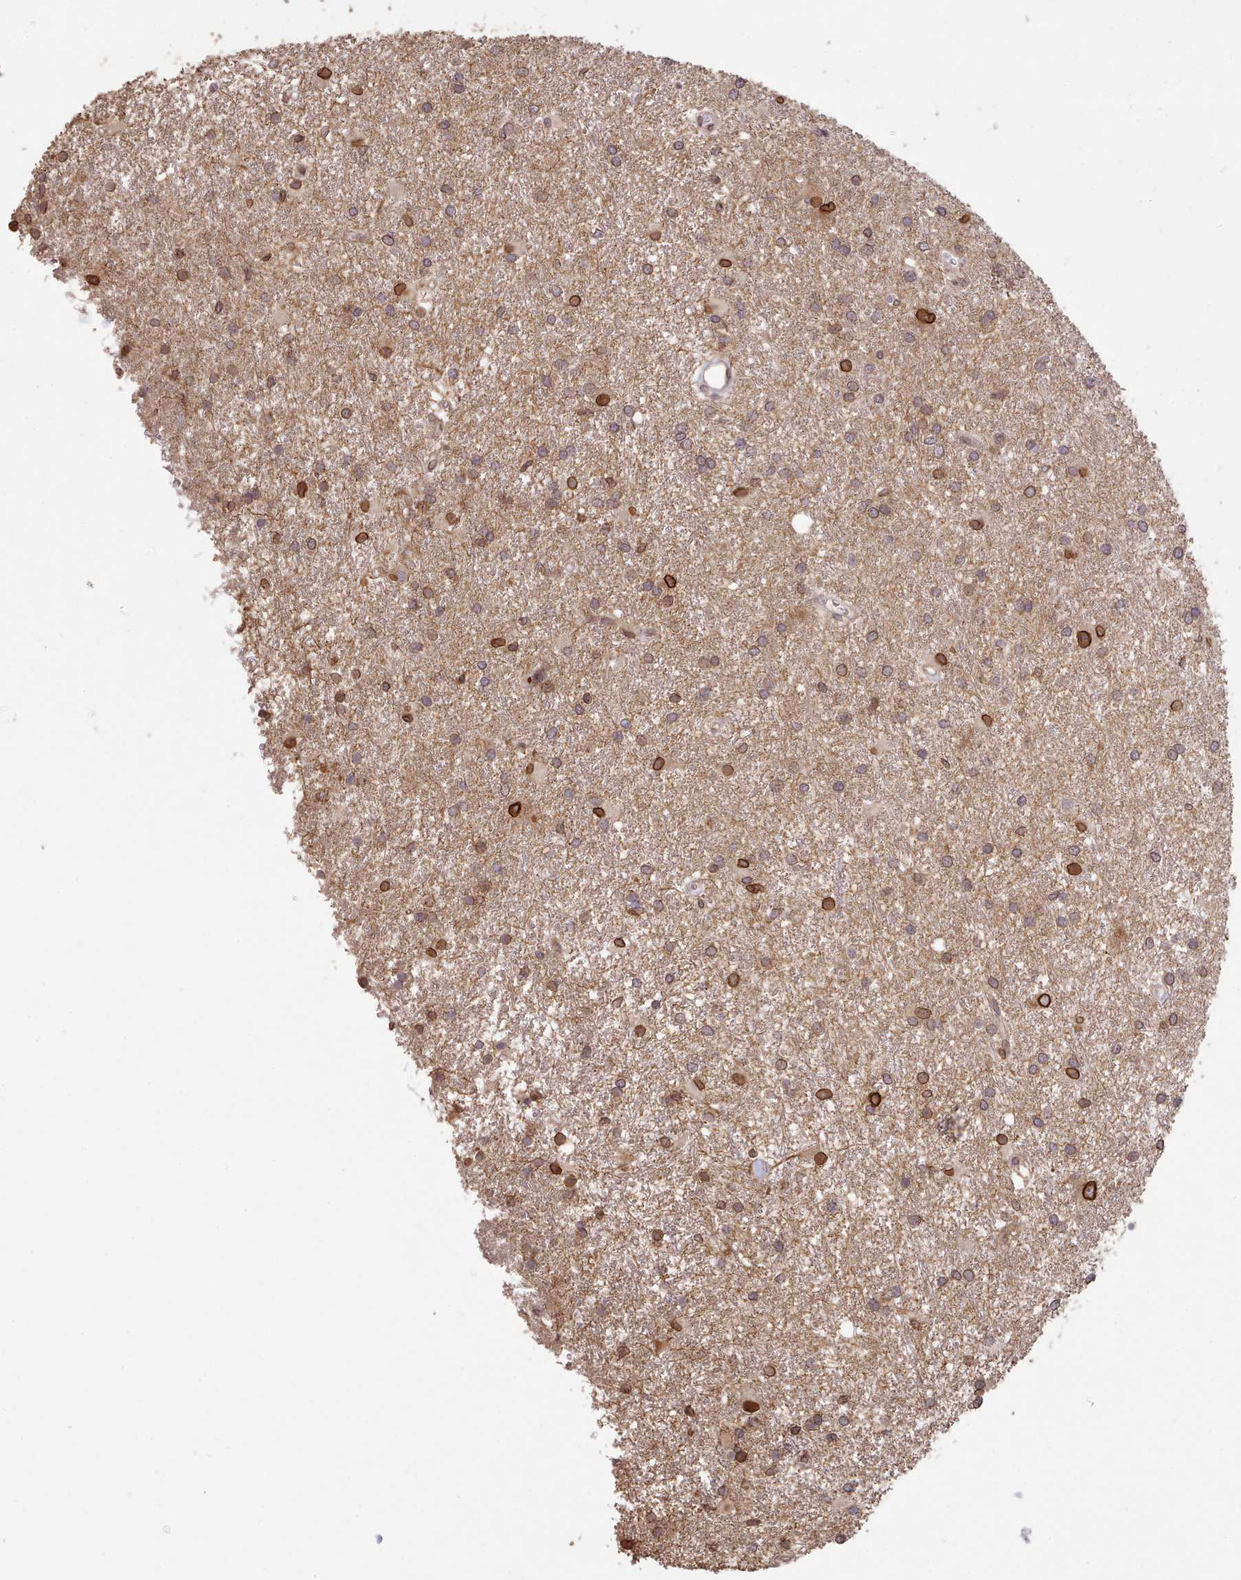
{"staining": {"intensity": "strong", "quantity": "<25%", "location": "cytoplasmic/membranous,nuclear"}, "tissue": "glioma", "cell_type": "Tumor cells", "image_type": "cancer", "snomed": [{"axis": "morphology", "description": "Glioma, malignant, High grade"}, {"axis": "topography", "description": "Brain"}], "caption": "Immunohistochemistry of human glioma exhibits medium levels of strong cytoplasmic/membranous and nuclear expression in about <25% of tumor cells.", "gene": "TOR1AIP1", "patient": {"sex": "female", "age": 50}}